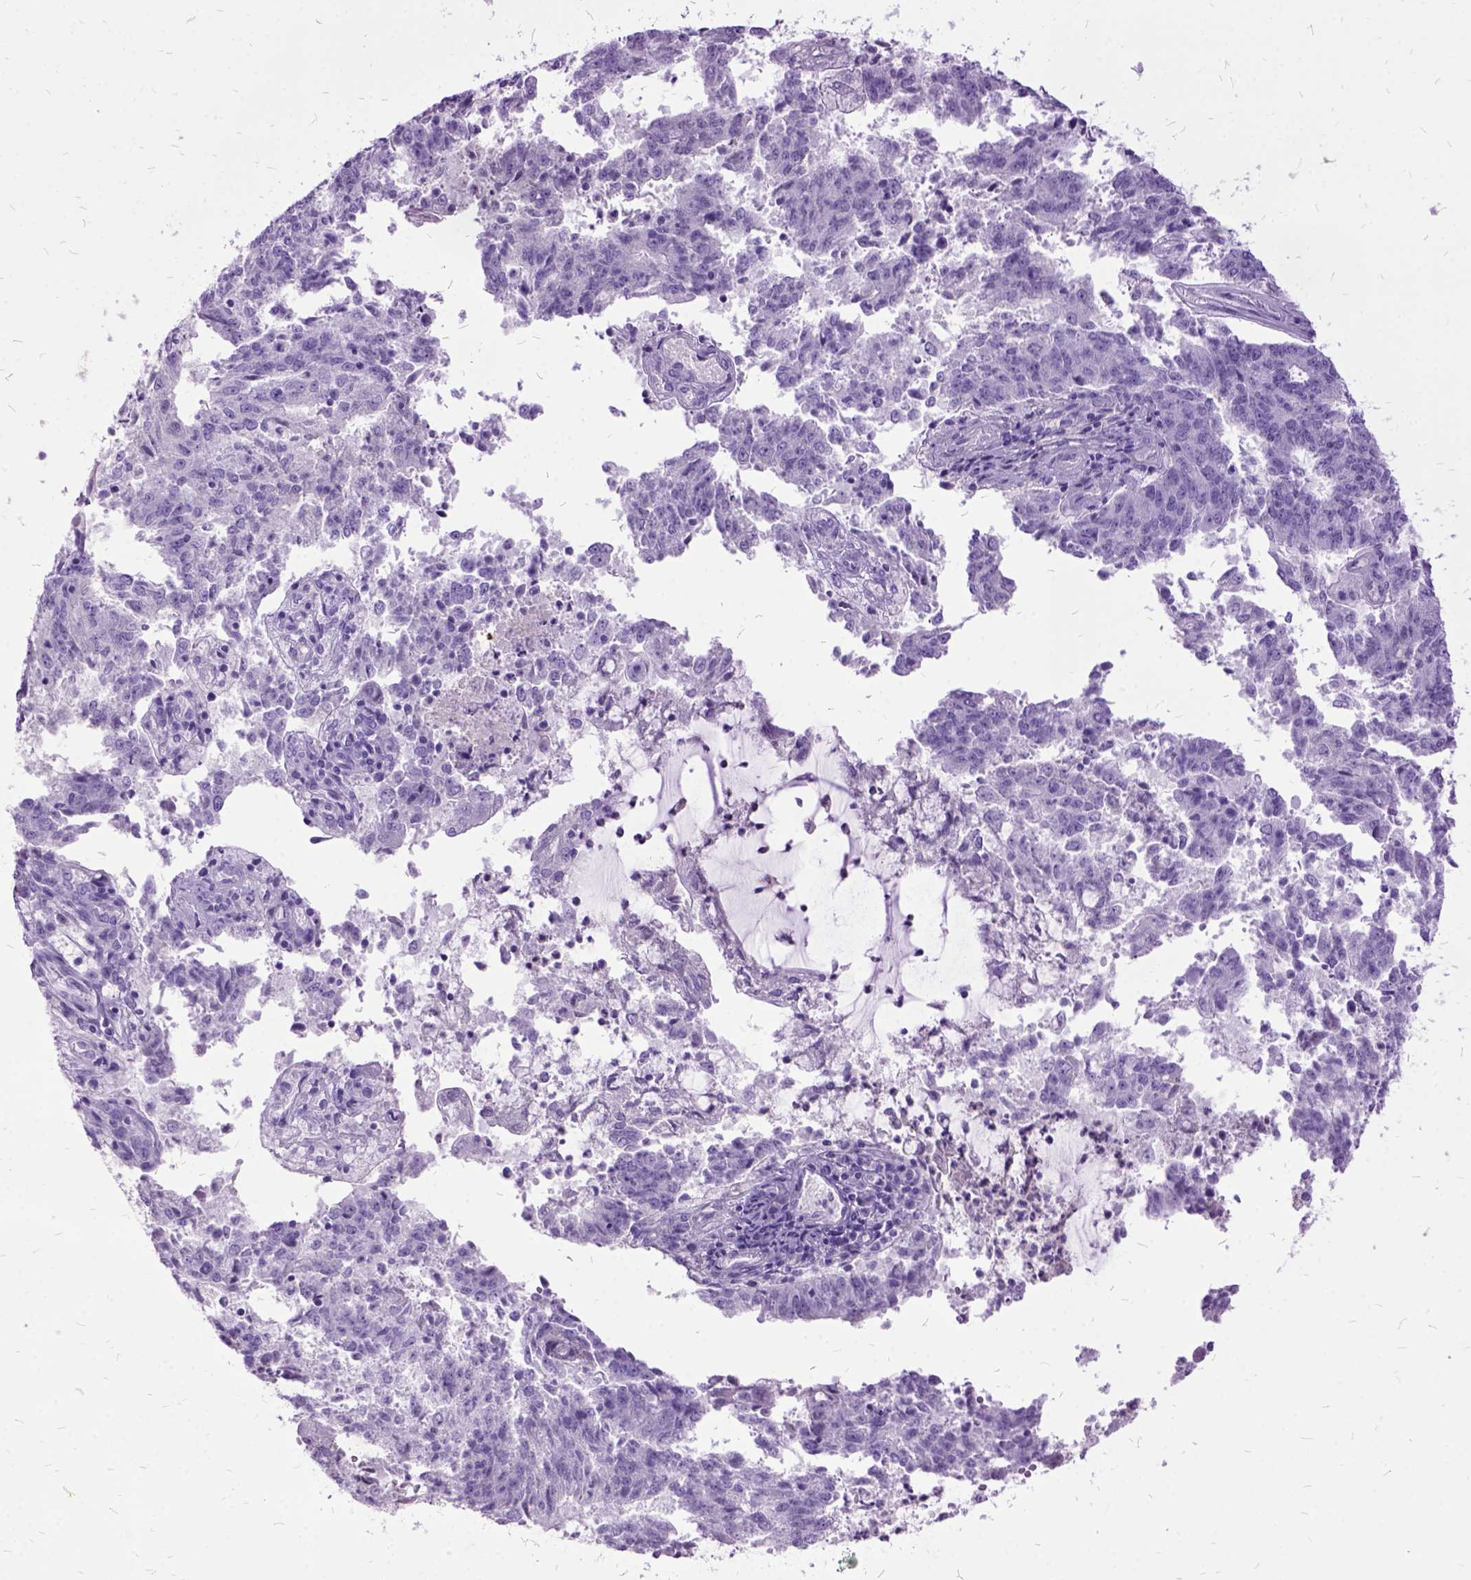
{"staining": {"intensity": "negative", "quantity": "none", "location": "none"}, "tissue": "endometrial cancer", "cell_type": "Tumor cells", "image_type": "cancer", "snomed": [{"axis": "morphology", "description": "Adenocarcinoma, NOS"}, {"axis": "topography", "description": "Endometrium"}], "caption": "This is a micrograph of immunohistochemistry staining of endometrial cancer (adenocarcinoma), which shows no staining in tumor cells. (Brightfield microscopy of DAB immunohistochemistry at high magnification).", "gene": "MME", "patient": {"sex": "female", "age": 82}}